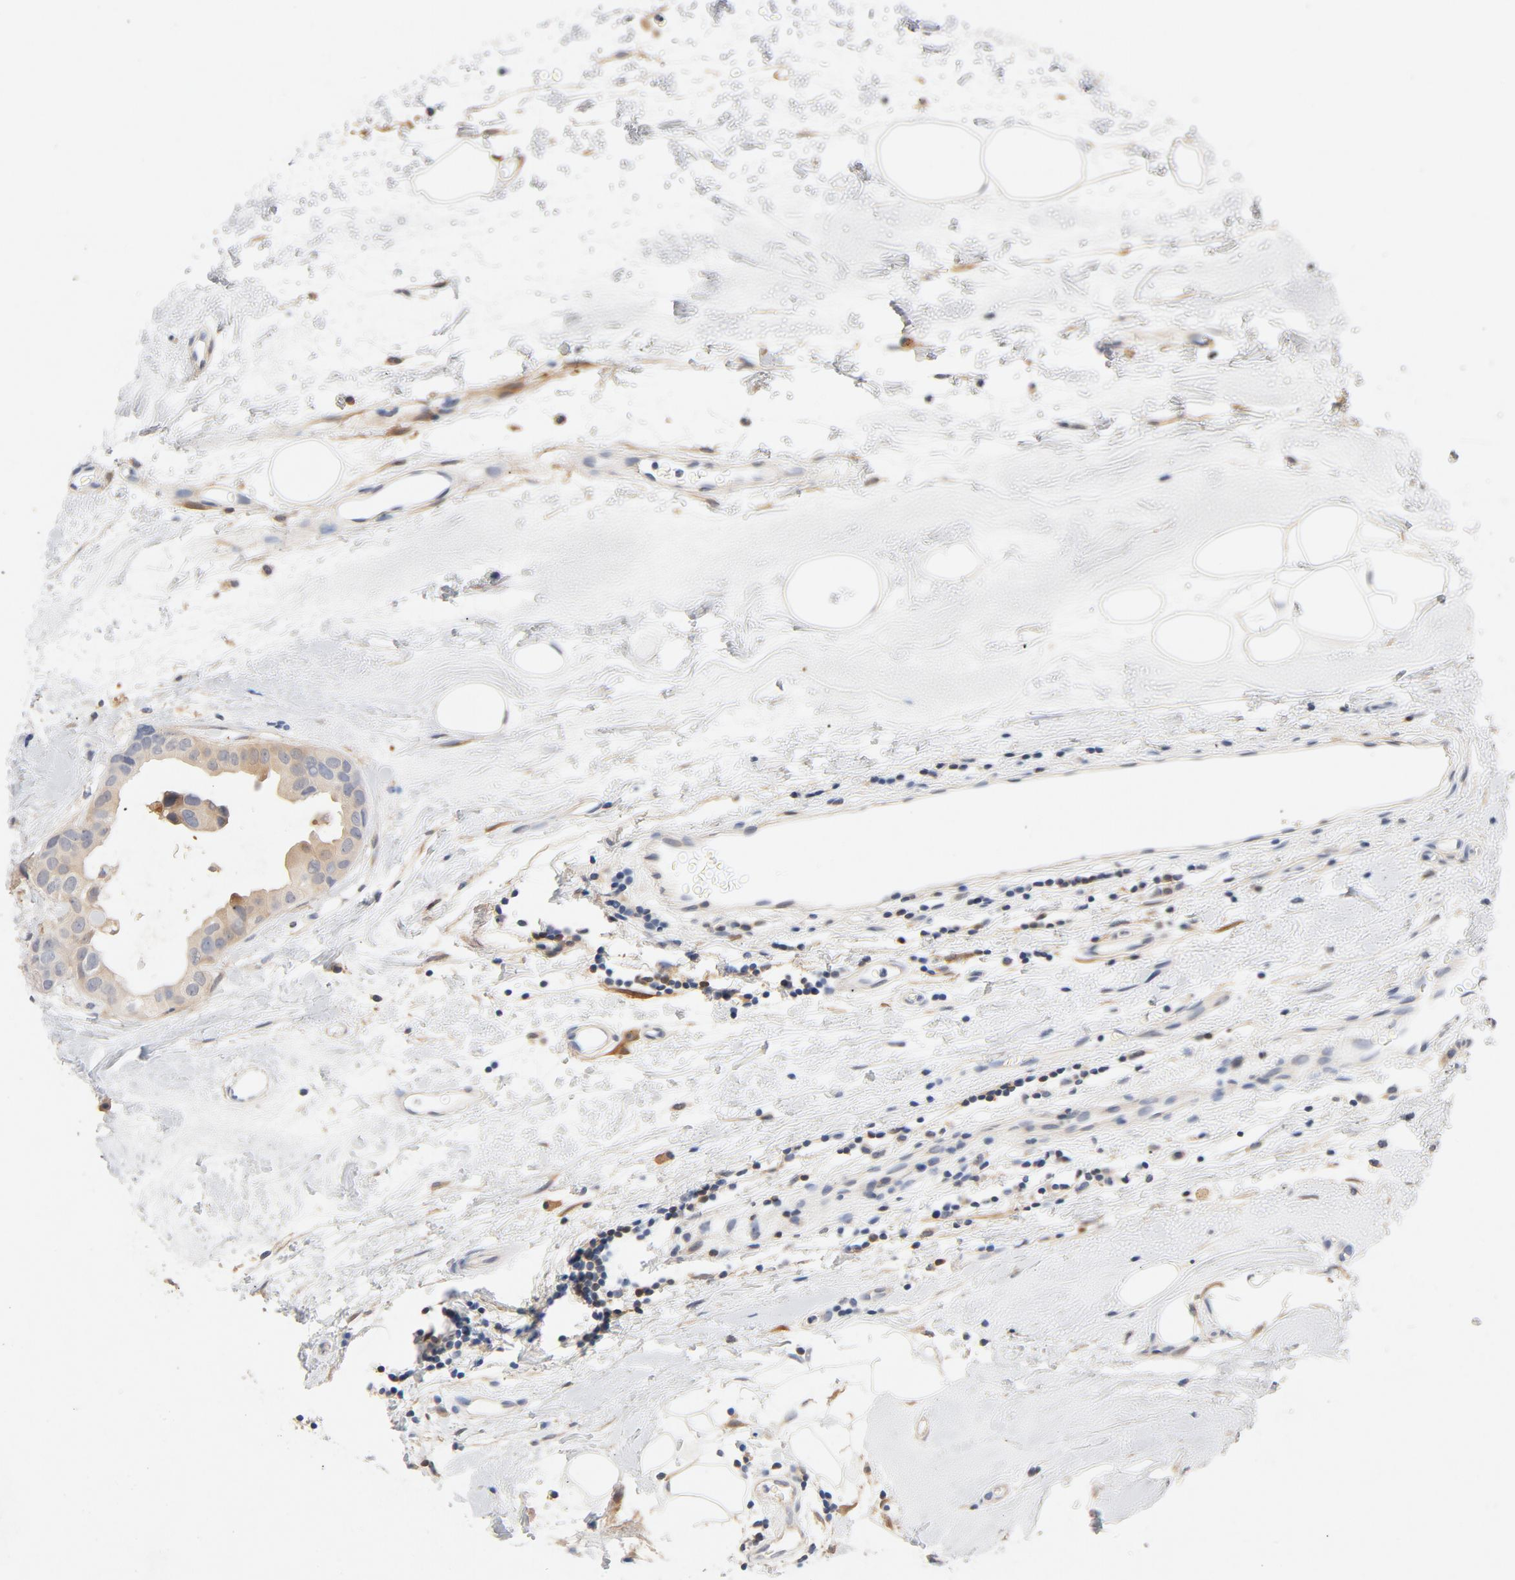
{"staining": {"intensity": "weak", "quantity": "25%-75%", "location": "cytoplasmic/membranous"}, "tissue": "breast cancer", "cell_type": "Tumor cells", "image_type": "cancer", "snomed": [{"axis": "morphology", "description": "Duct carcinoma"}, {"axis": "topography", "description": "Breast"}], "caption": "DAB (3,3'-diaminobenzidine) immunohistochemical staining of infiltrating ductal carcinoma (breast) reveals weak cytoplasmic/membranous protein staining in approximately 25%-75% of tumor cells.", "gene": "STAT1", "patient": {"sex": "female", "age": 40}}